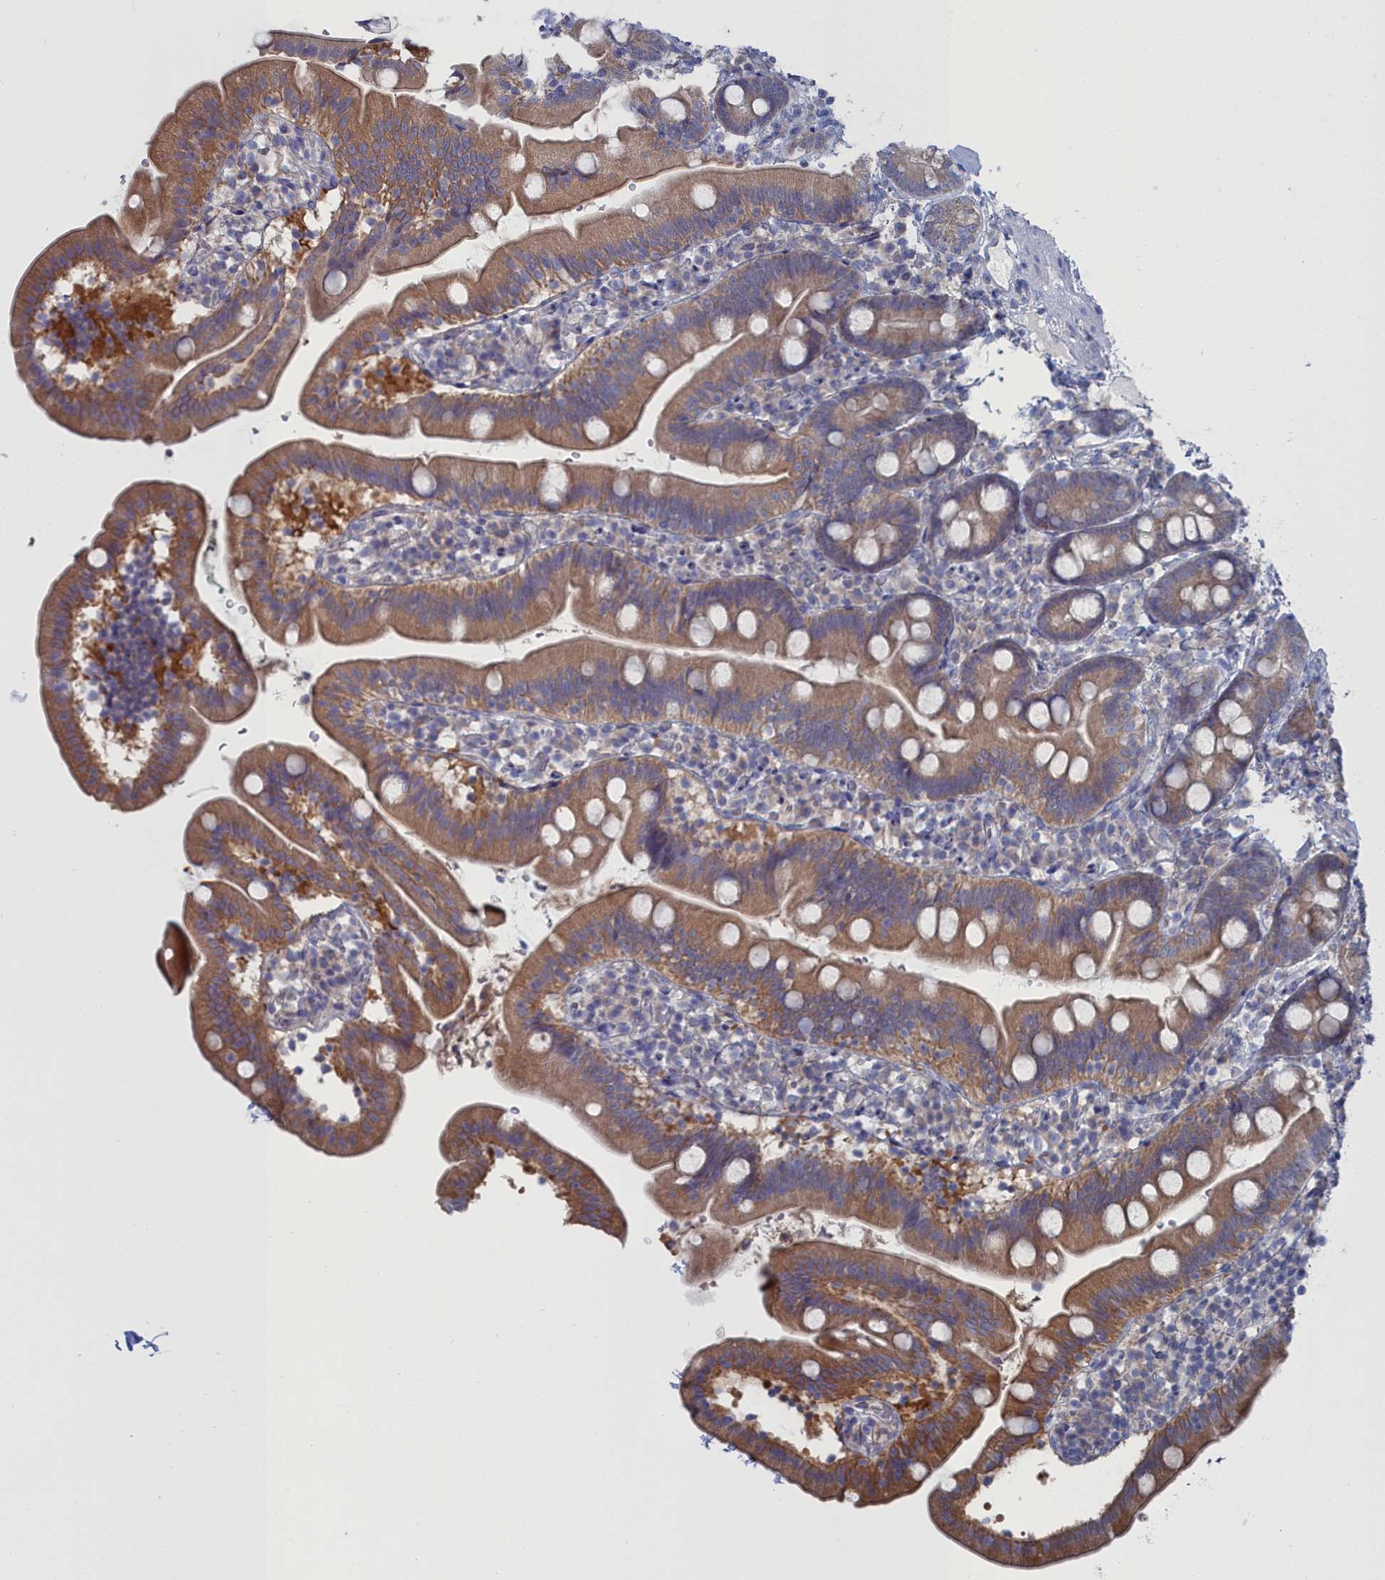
{"staining": {"intensity": "moderate", "quantity": ">75%", "location": "cytoplasmic/membranous"}, "tissue": "duodenum", "cell_type": "Glandular cells", "image_type": "normal", "snomed": [{"axis": "morphology", "description": "Normal tissue, NOS"}, {"axis": "topography", "description": "Duodenum"}], "caption": "The micrograph exhibits a brown stain indicating the presence of a protein in the cytoplasmic/membranous of glandular cells in duodenum. The staining was performed using DAB (3,3'-diaminobenzidine), with brown indicating positive protein expression. Nuclei are stained blue with hematoxylin.", "gene": "CCDC149", "patient": {"sex": "female", "age": 67}}